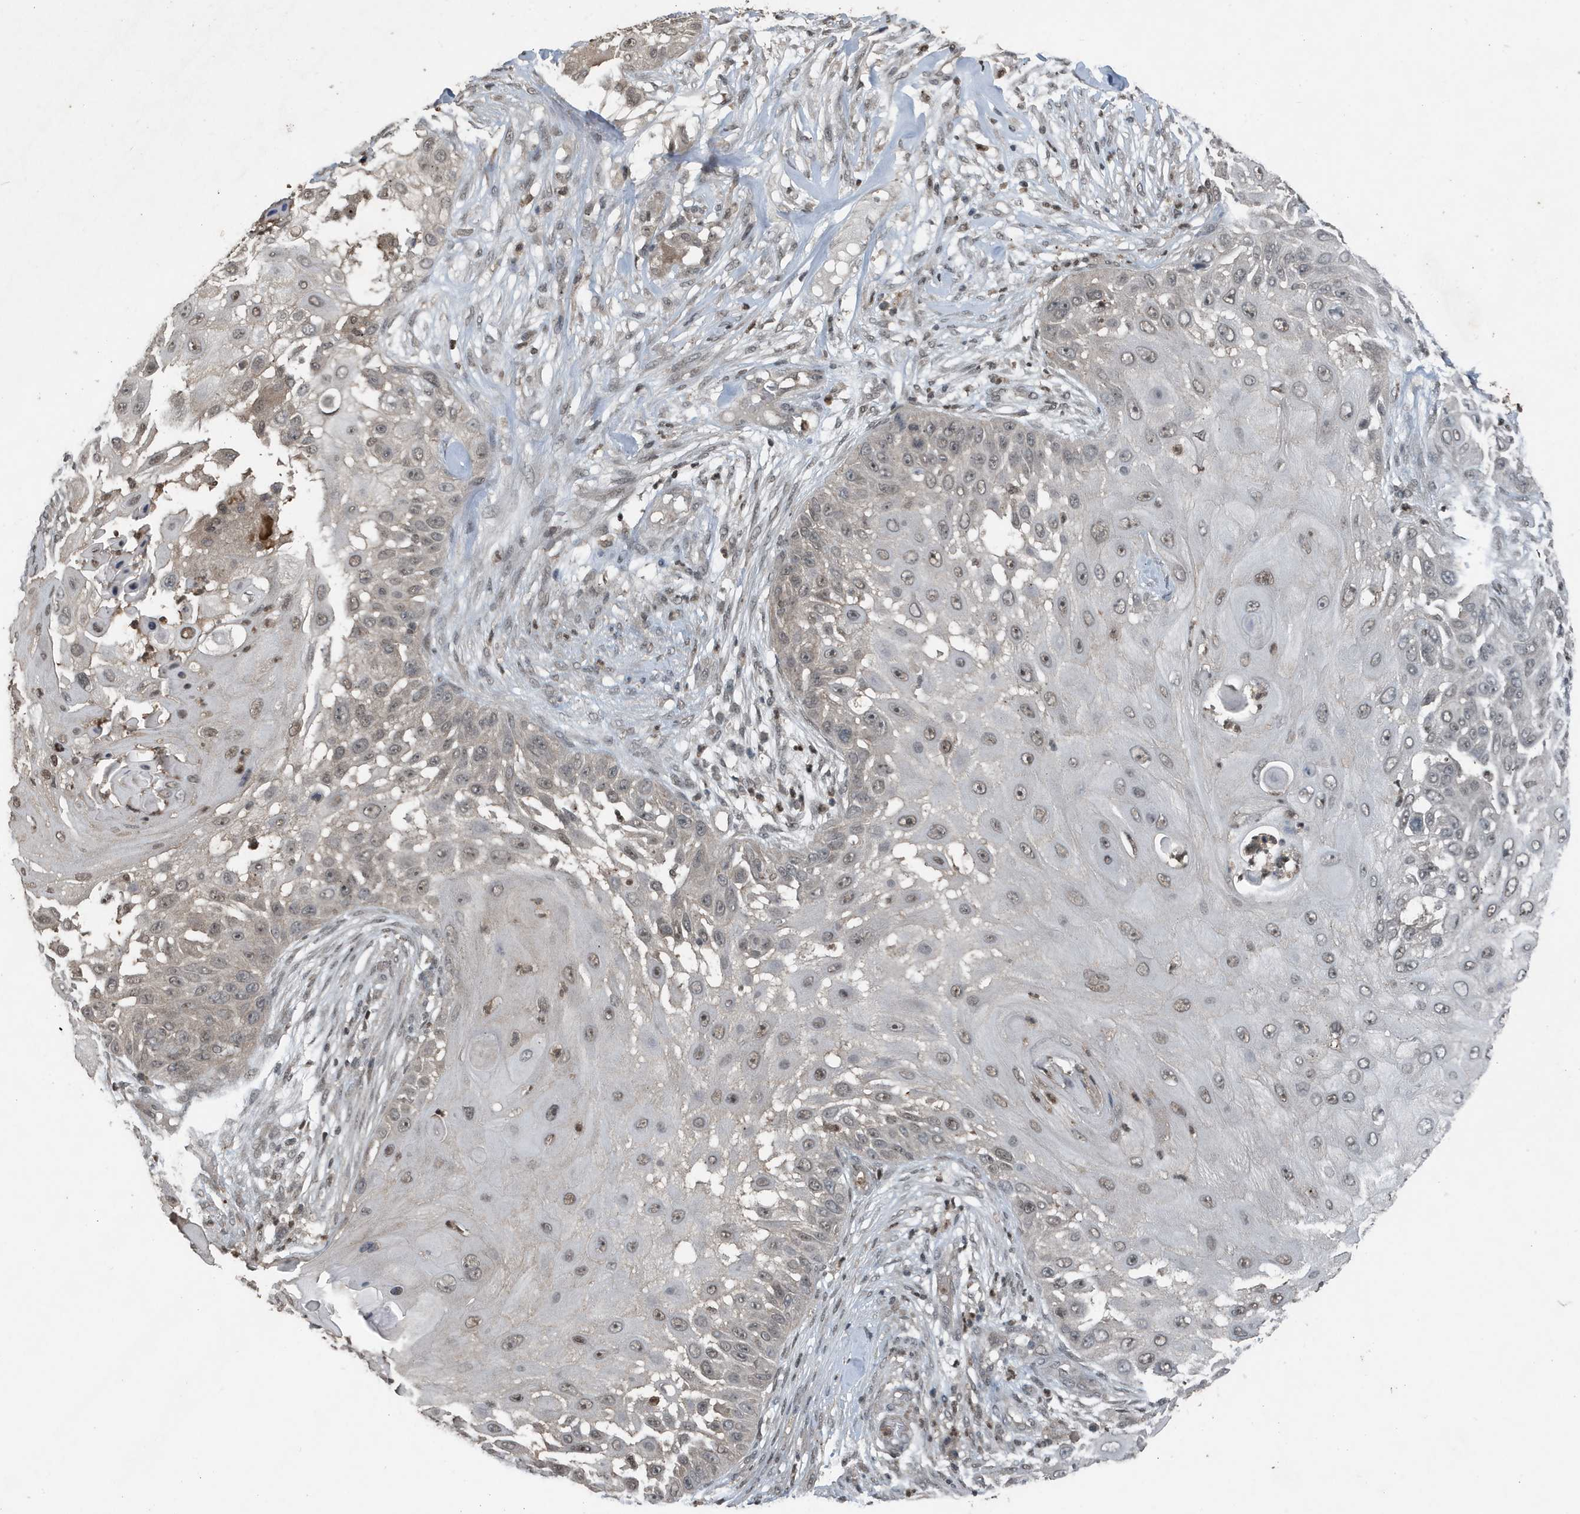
{"staining": {"intensity": "weak", "quantity": "25%-75%", "location": "nuclear"}, "tissue": "skin cancer", "cell_type": "Tumor cells", "image_type": "cancer", "snomed": [{"axis": "morphology", "description": "Squamous cell carcinoma, NOS"}, {"axis": "topography", "description": "Skin"}], "caption": "Brown immunohistochemical staining in squamous cell carcinoma (skin) displays weak nuclear expression in about 25%-75% of tumor cells.", "gene": "HSPA1A", "patient": {"sex": "female", "age": 44}}